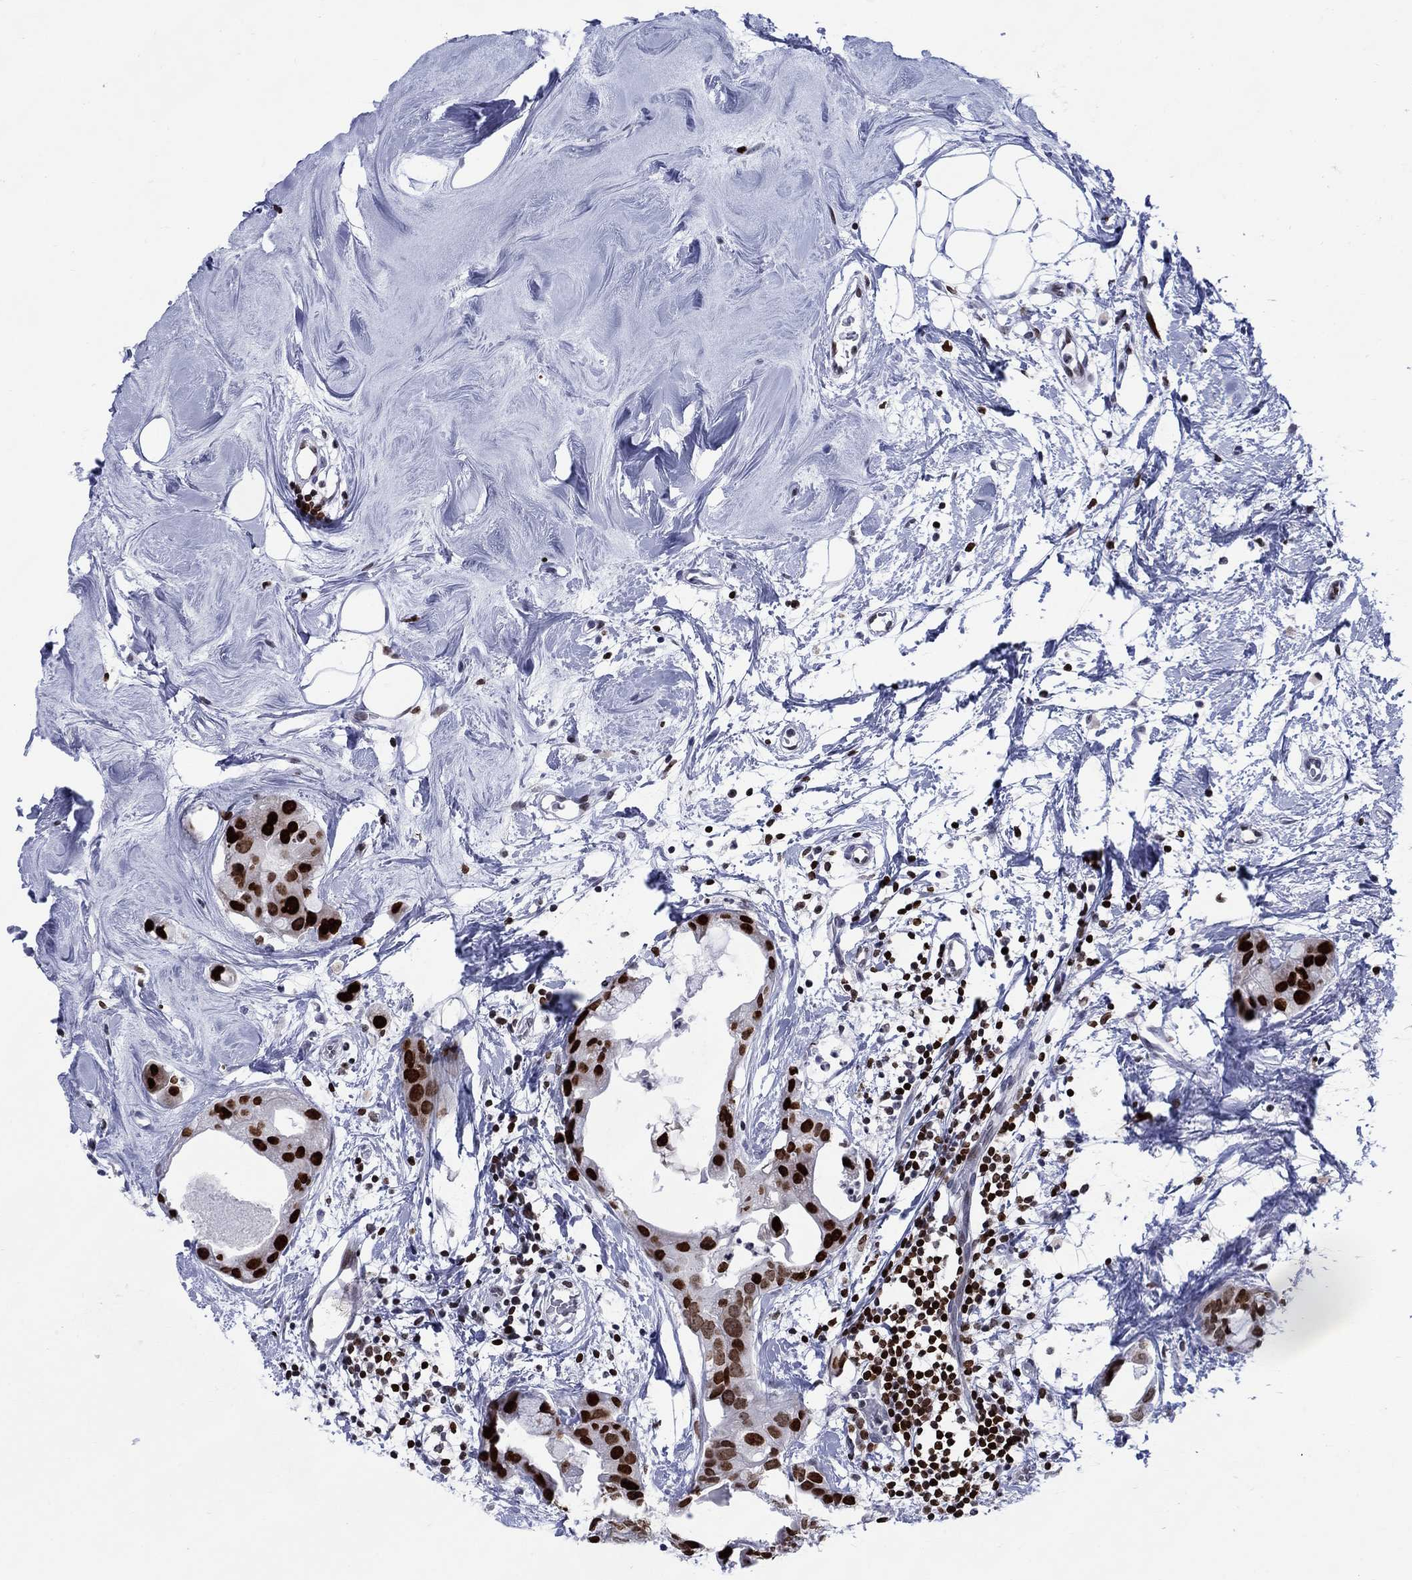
{"staining": {"intensity": "strong", "quantity": ">75%", "location": "nuclear"}, "tissue": "breast cancer", "cell_type": "Tumor cells", "image_type": "cancer", "snomed": [{"axis": "morphology", "description": "Normal tissue, NOS"}, {"axis": "morphology", "description": "Duct carcinoma"}, {"axis": "topography", "description": "Breast"}], "caption": "Strong nuclear expression for a protein is present in about >75% of tumor cells of infiltrating ductal carcinoma (breast) using IHC.", "gene": "HMGA1", "patient": {"sex": "female", "age": 40}}